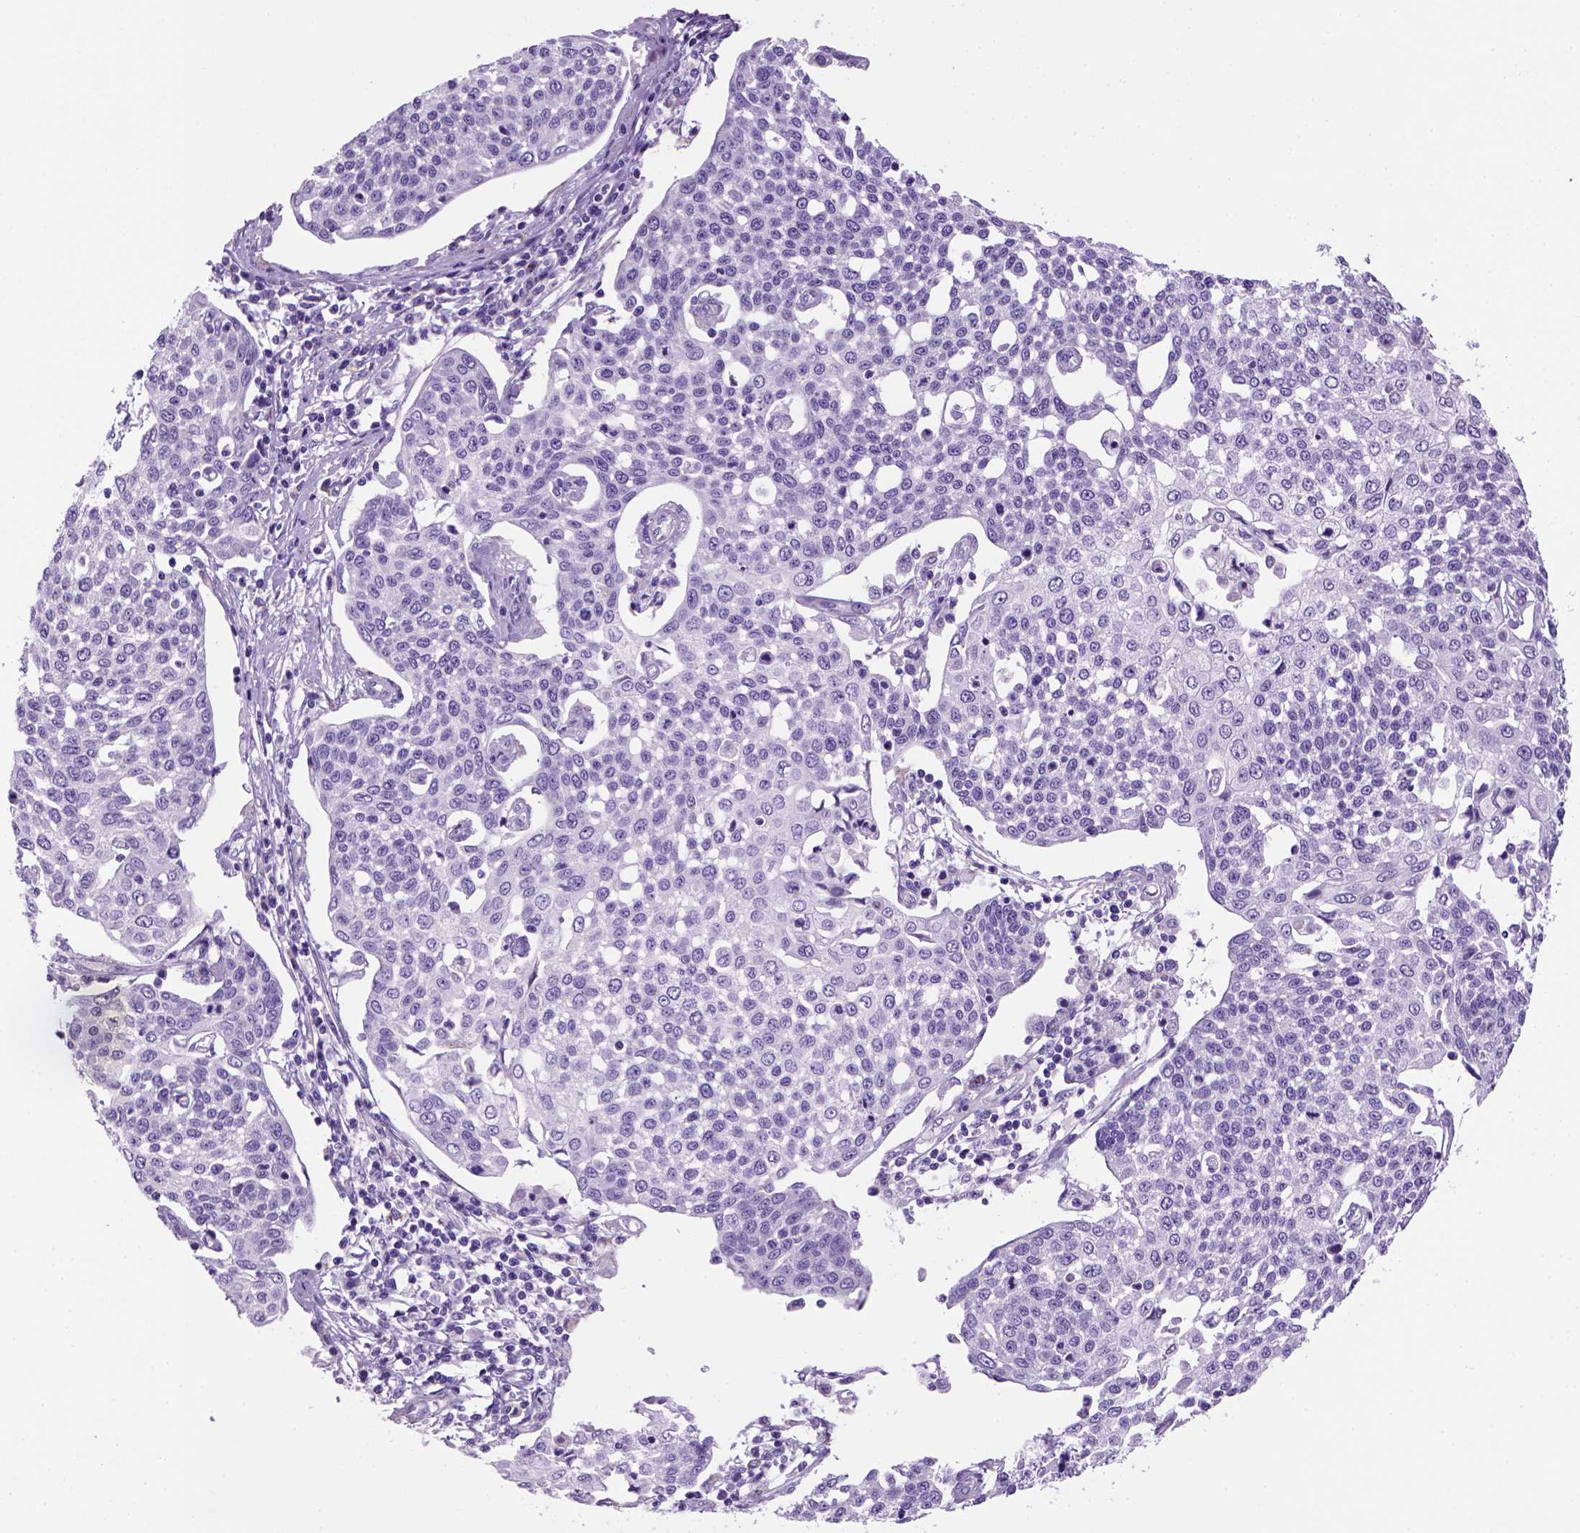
{"staining": {"intensity": "negative", "quantity": "none", "location": "none"}, "tissue": "cervical cancer", "cell_type": "Tumor cells", "image_type": "cancer", "snomed": [{"axis": "morphology", "description": "Squamous cell carcinoma, NOS"}, {"axis": "topography", "description": "Cervix"}], "caption": "Micrograph shows no significant protein positivity in tumor cells of cervical squamous cell carcinoma.", "gene": "ARHGEF33", "patient": {"sex": "female", "age": 34}}